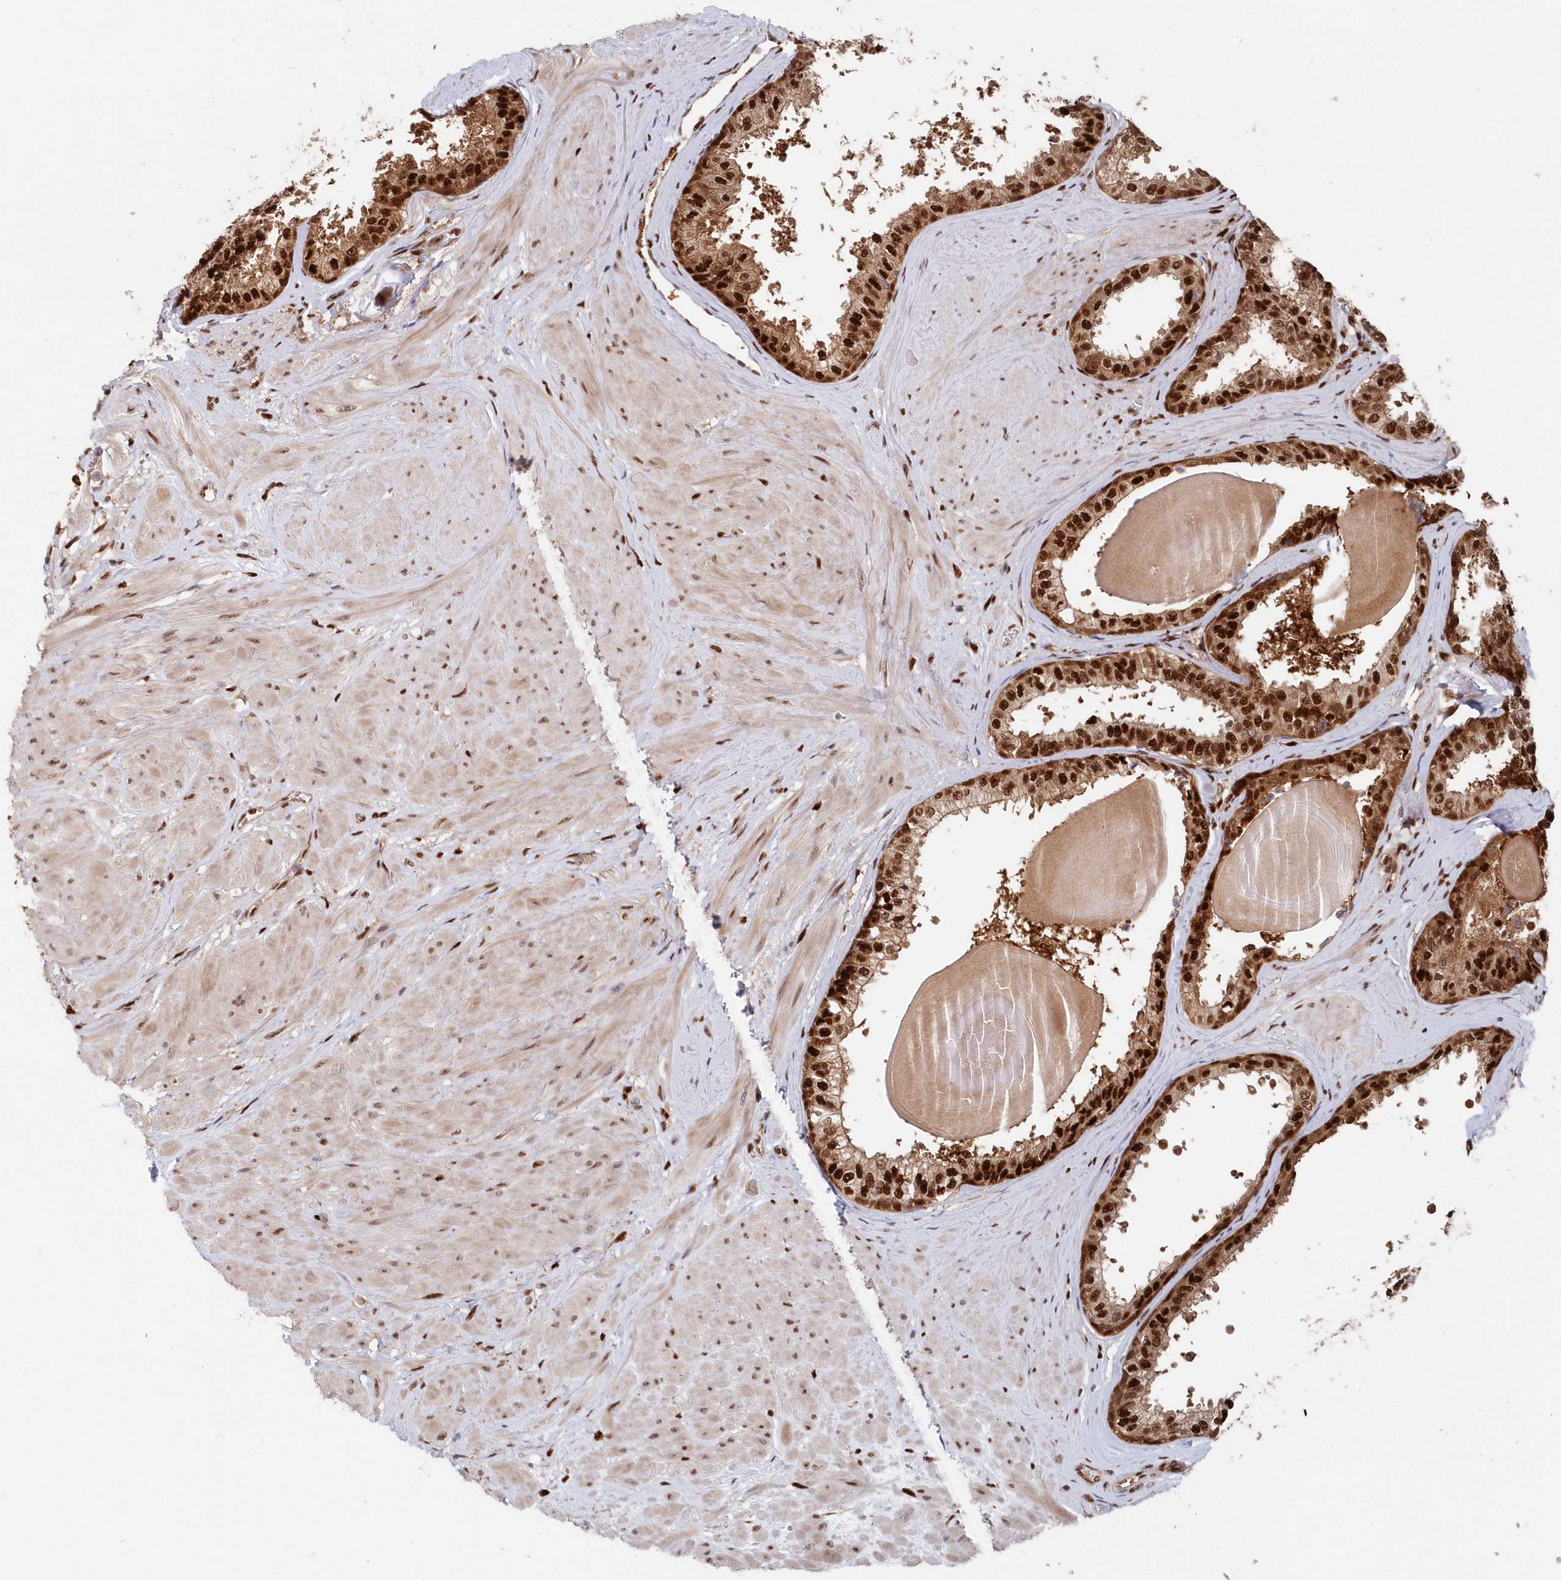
{"staining": {"intensity": "strong", "quantity": ">75%", "location": "cytoplasmic/membranous,nuclear"}, "tissue": "prostate", "cell_type": "Glandular cells", "image_type": "normal", "snomed": [{"axis": "morphology", "description": "Normal tissue, NOS"}, {"axis": "topography", "description": "Prostate"}], "caption": "Glandular cells display high levels of strong cytoplasmic/membranous,nuclear positivity in approximately >75% of cells in normal prostate.", "gene": "ABHD14B", "patient": {"sex": "male", "age": 48}}